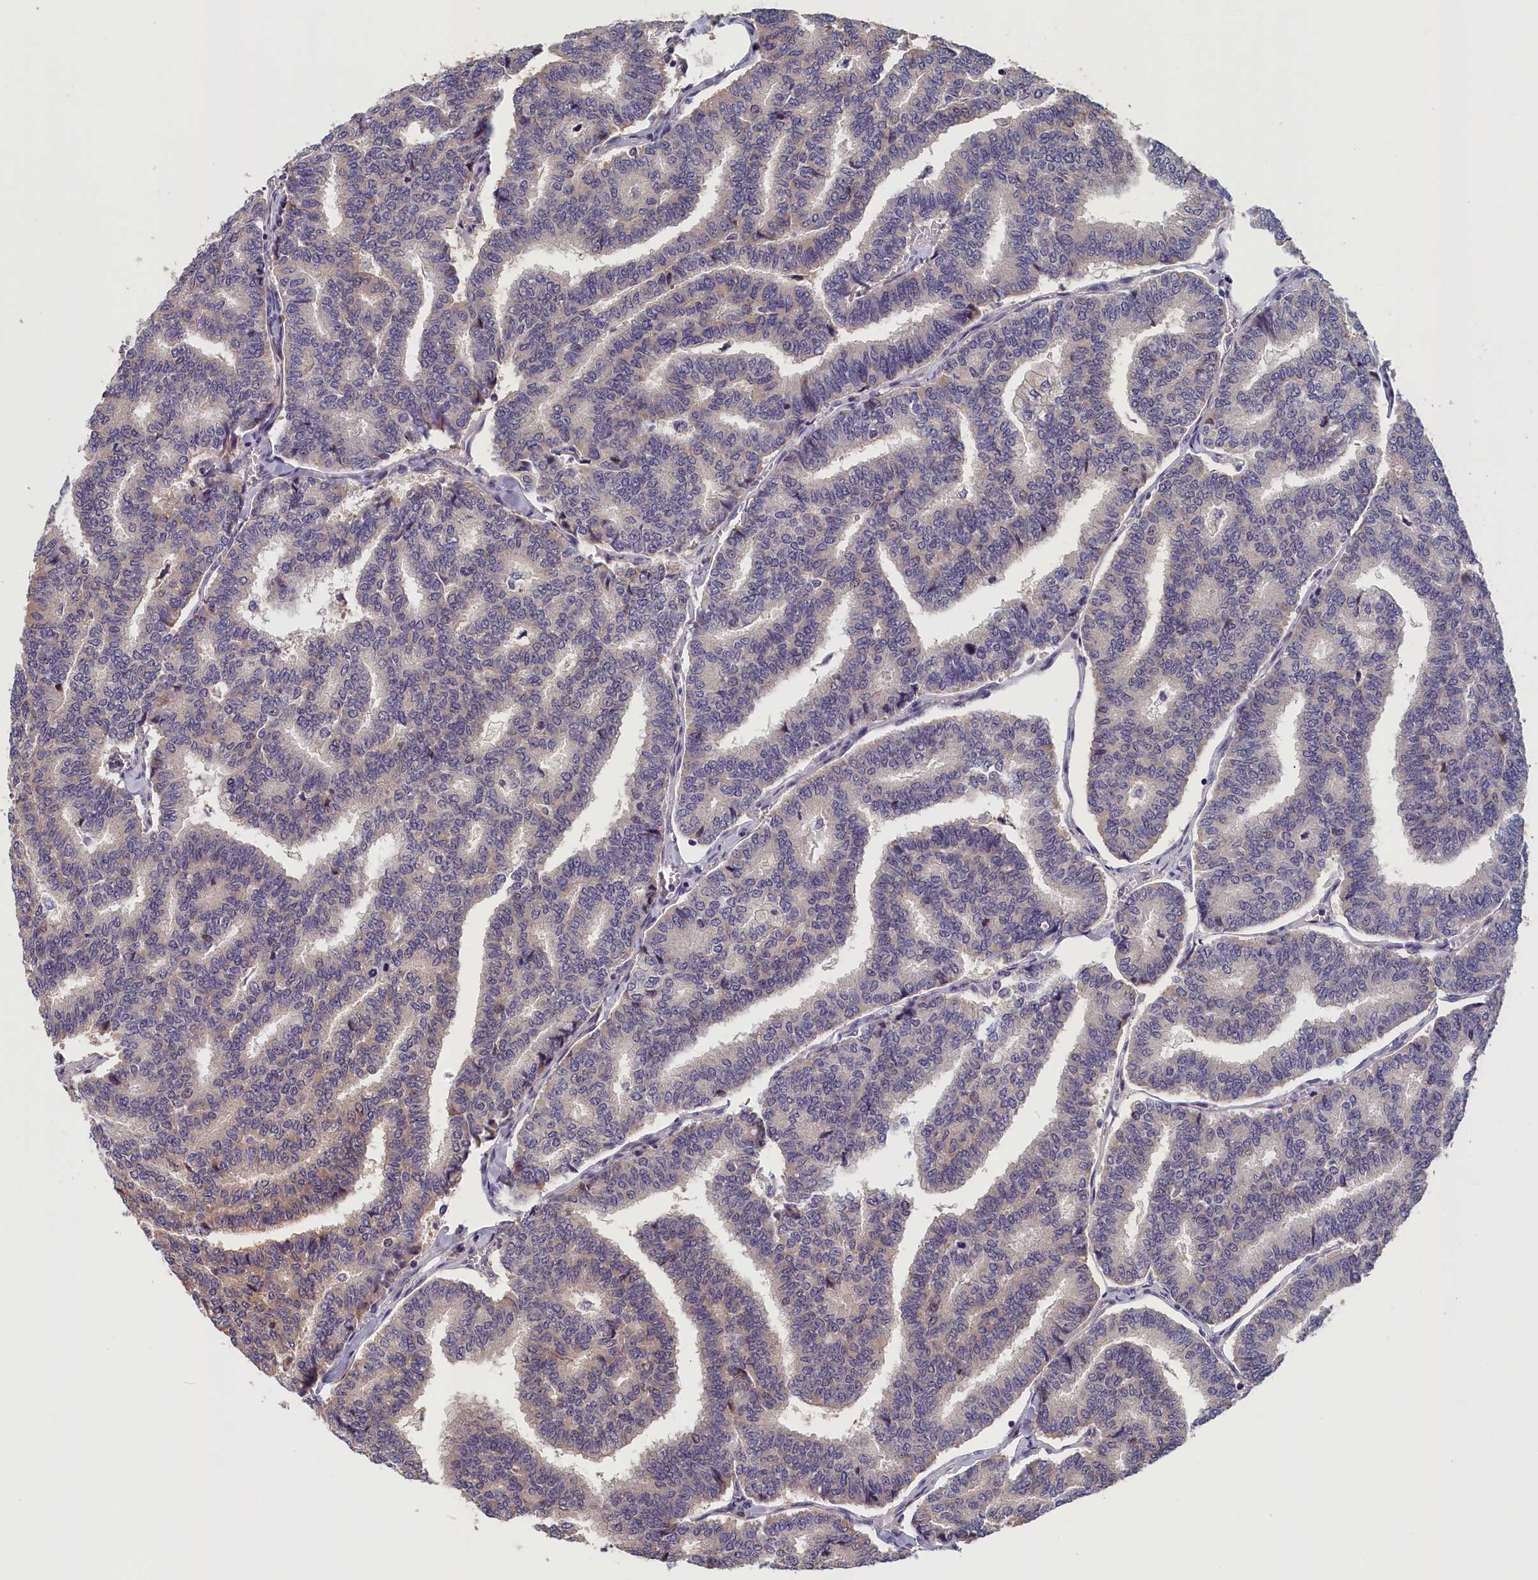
{"staining": {"intensity": "weak", "quantity": "<25%", "location": "cytoplasmic/membranous"}, "tissue": "thyroid cancer", "cell_type": "Tumor cells", "image_type": "cancer", "snomed": [{"axis": "morphology", "description": "Papillary adenocarcinoma, NOS"}, {"axis": "topography", "description": "Thyroid gland"}], "caption": "Immunohistochemistry (IHC) photomicrograph of neoplastic tissue: thyroid cancer stained with DAB (3,3'-diaminobenzidine) exhibits no significant protein staining in tumor cells. (DAB (3,3'-diaminobenzidine) immunohistochemistry visualized using brightfield microscopy, high magnification).", "gene": "TMEM116", "patient": {"sex": "female", "age": 35}}